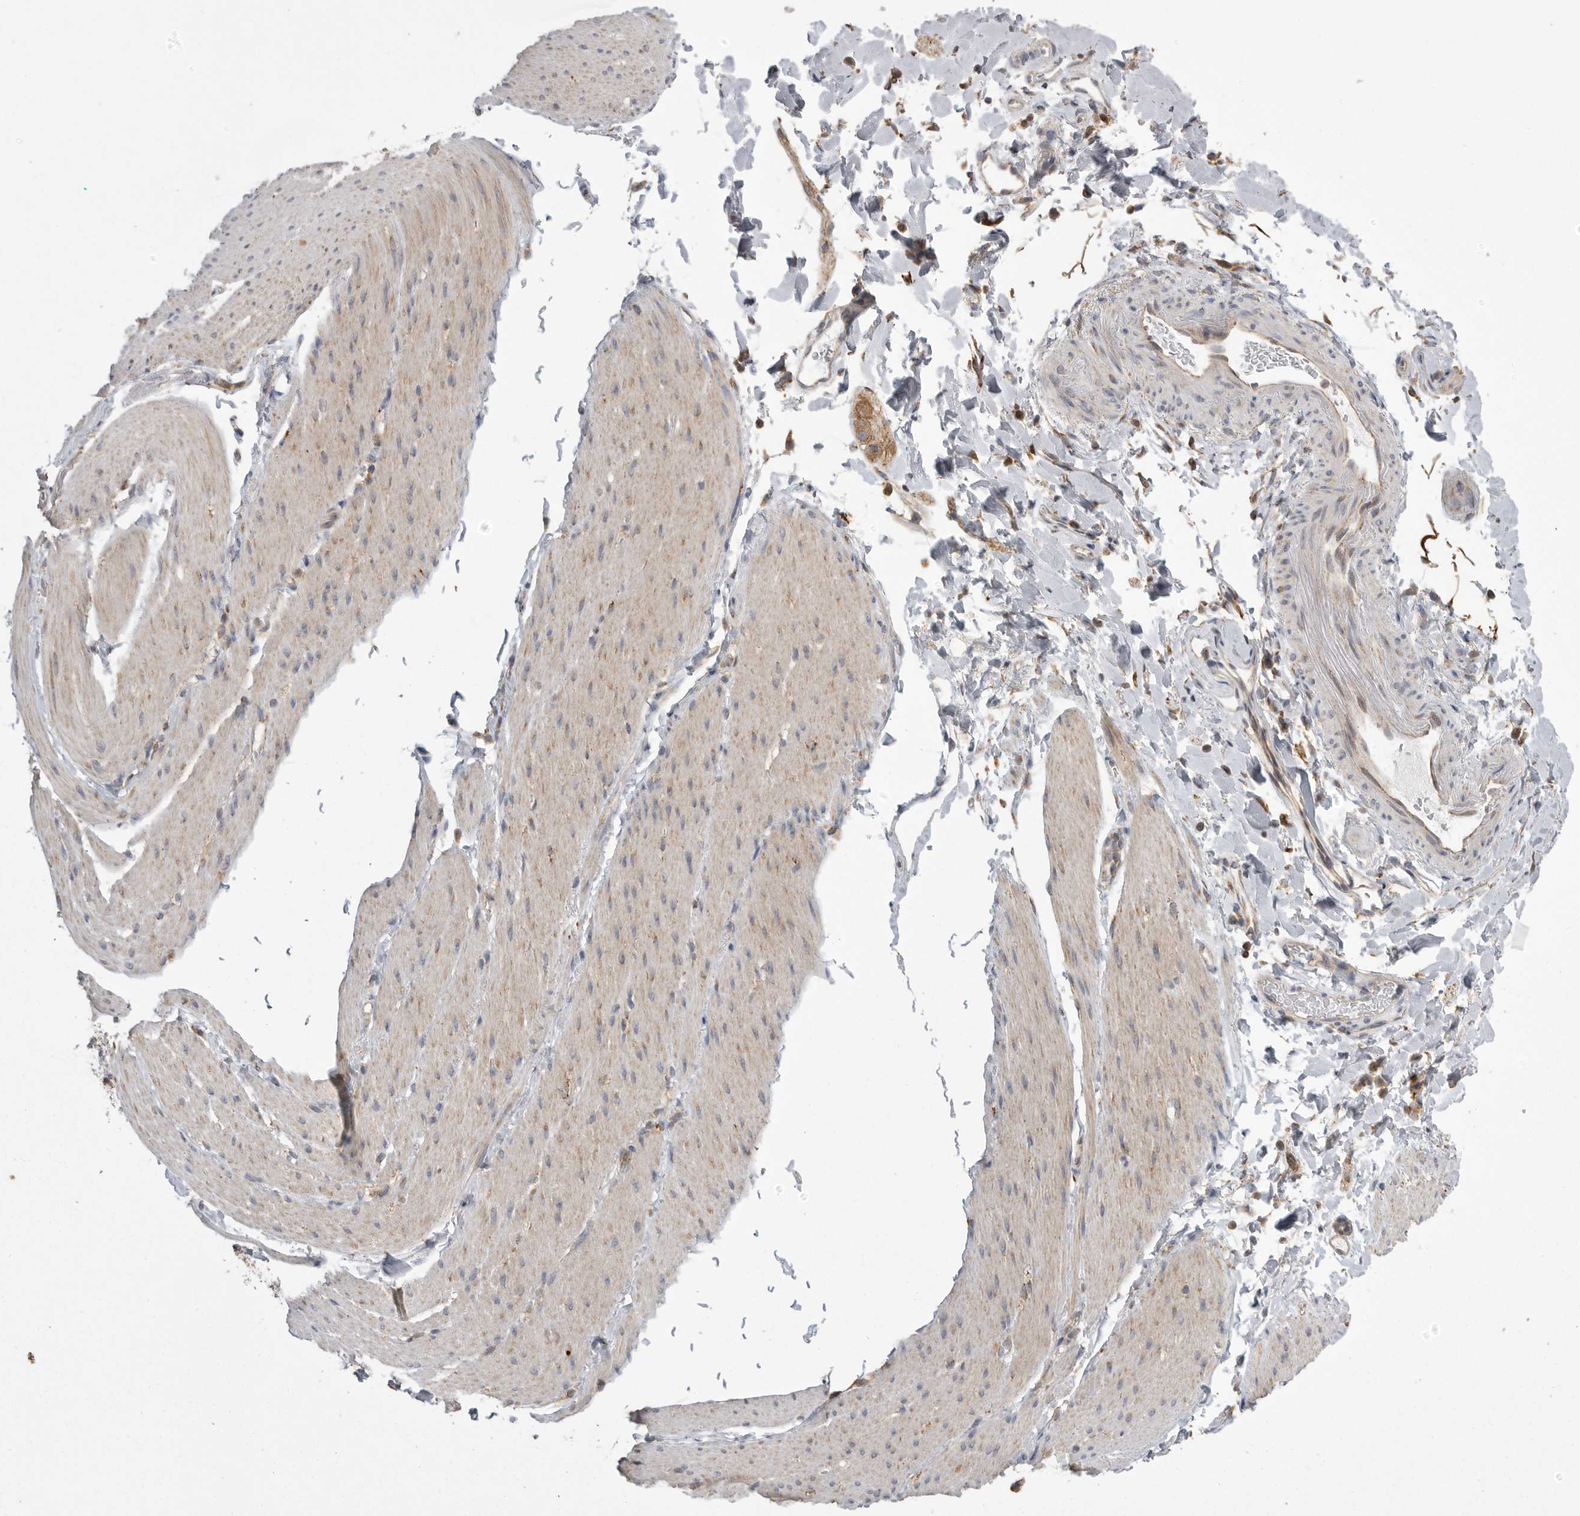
{"staining": {"intensity": "weak", "quantity": "25%-75%", "location": "cytoplasmic/membranous"}, "tissue": "smooth muscle", "cell_type": "Smooth muscle cells", "image_type": "normal", "snomed": [{"axis": "morphology", "description": "Normal tissue, NOS"}, {"axis": "topography", "description": "Smooth muscle"}, {"axis": "topography", "description": "Small intestine"}], "caption": "The photomicrograph shows staining of unremarkable smooth muscle, revealing weak cytoplasmic/membranous protein expression (brown color) within smooth muscle cells.", "gene": "KYAT3", "patient": {"sex": "female", "age": 84}}